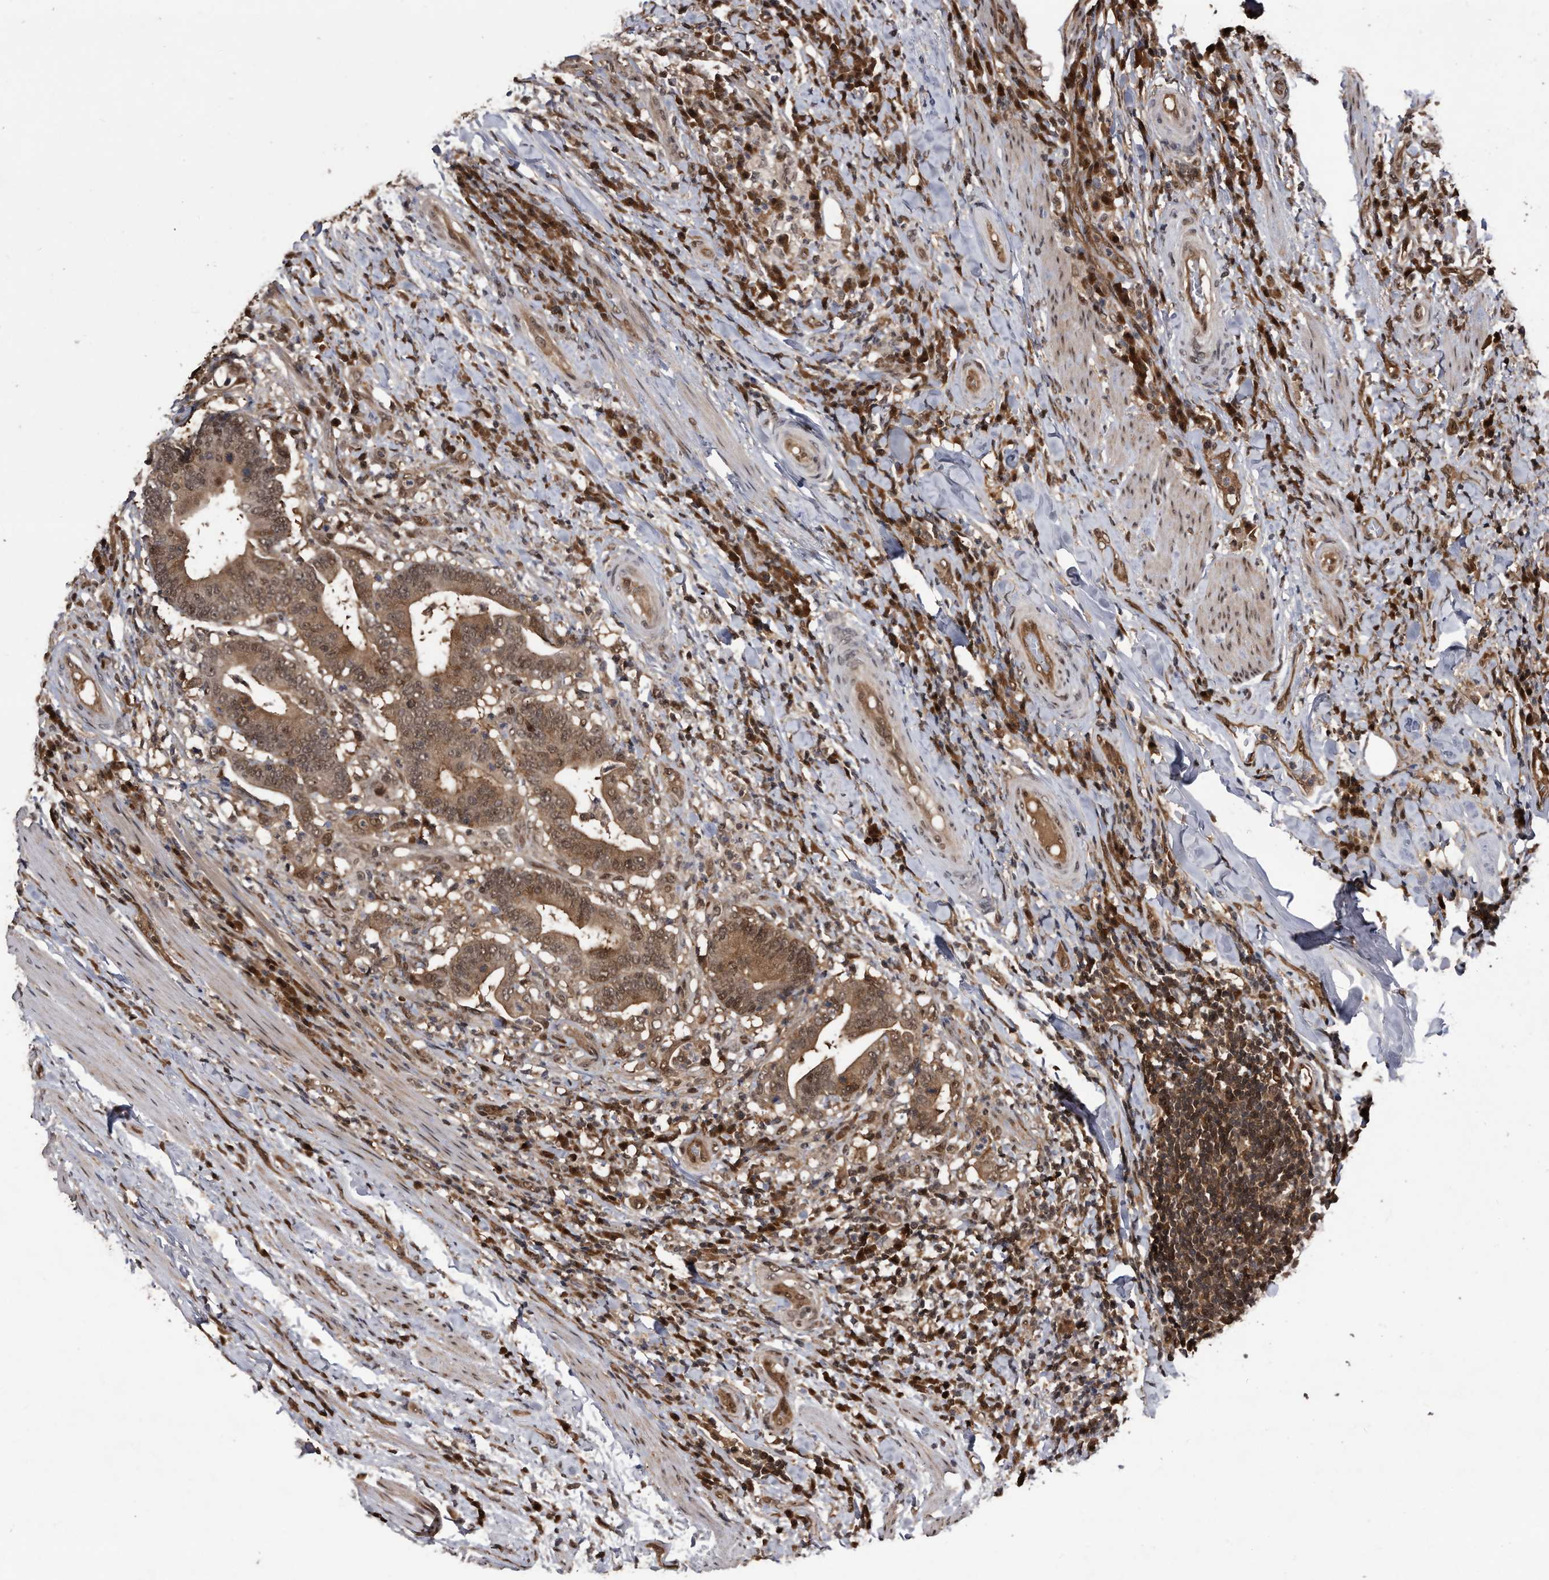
{"staining": {"intensity": "moderate", "quantity": ">75%", "location": "cytoplasmic/membranous,nuclear"}, "tissue": "colorectal cancer", "cell_type": "Tumor cells", "image_type": "cancer", "snomed": [{"axis": "morphology", "description": "Adenocarcinoma, NOS"}, {"axis": "topography", "description": "Colon"}], "caption": "Immunohistochemistry of human colorectal cancer (adenocarcinoma) shows medium levels of moderate cytoplasmic/membranous and nuclear positivity in about >75% of tumor cells.", "gene": "RAD23B", "patient": {"sex": "female", "age": 66}}